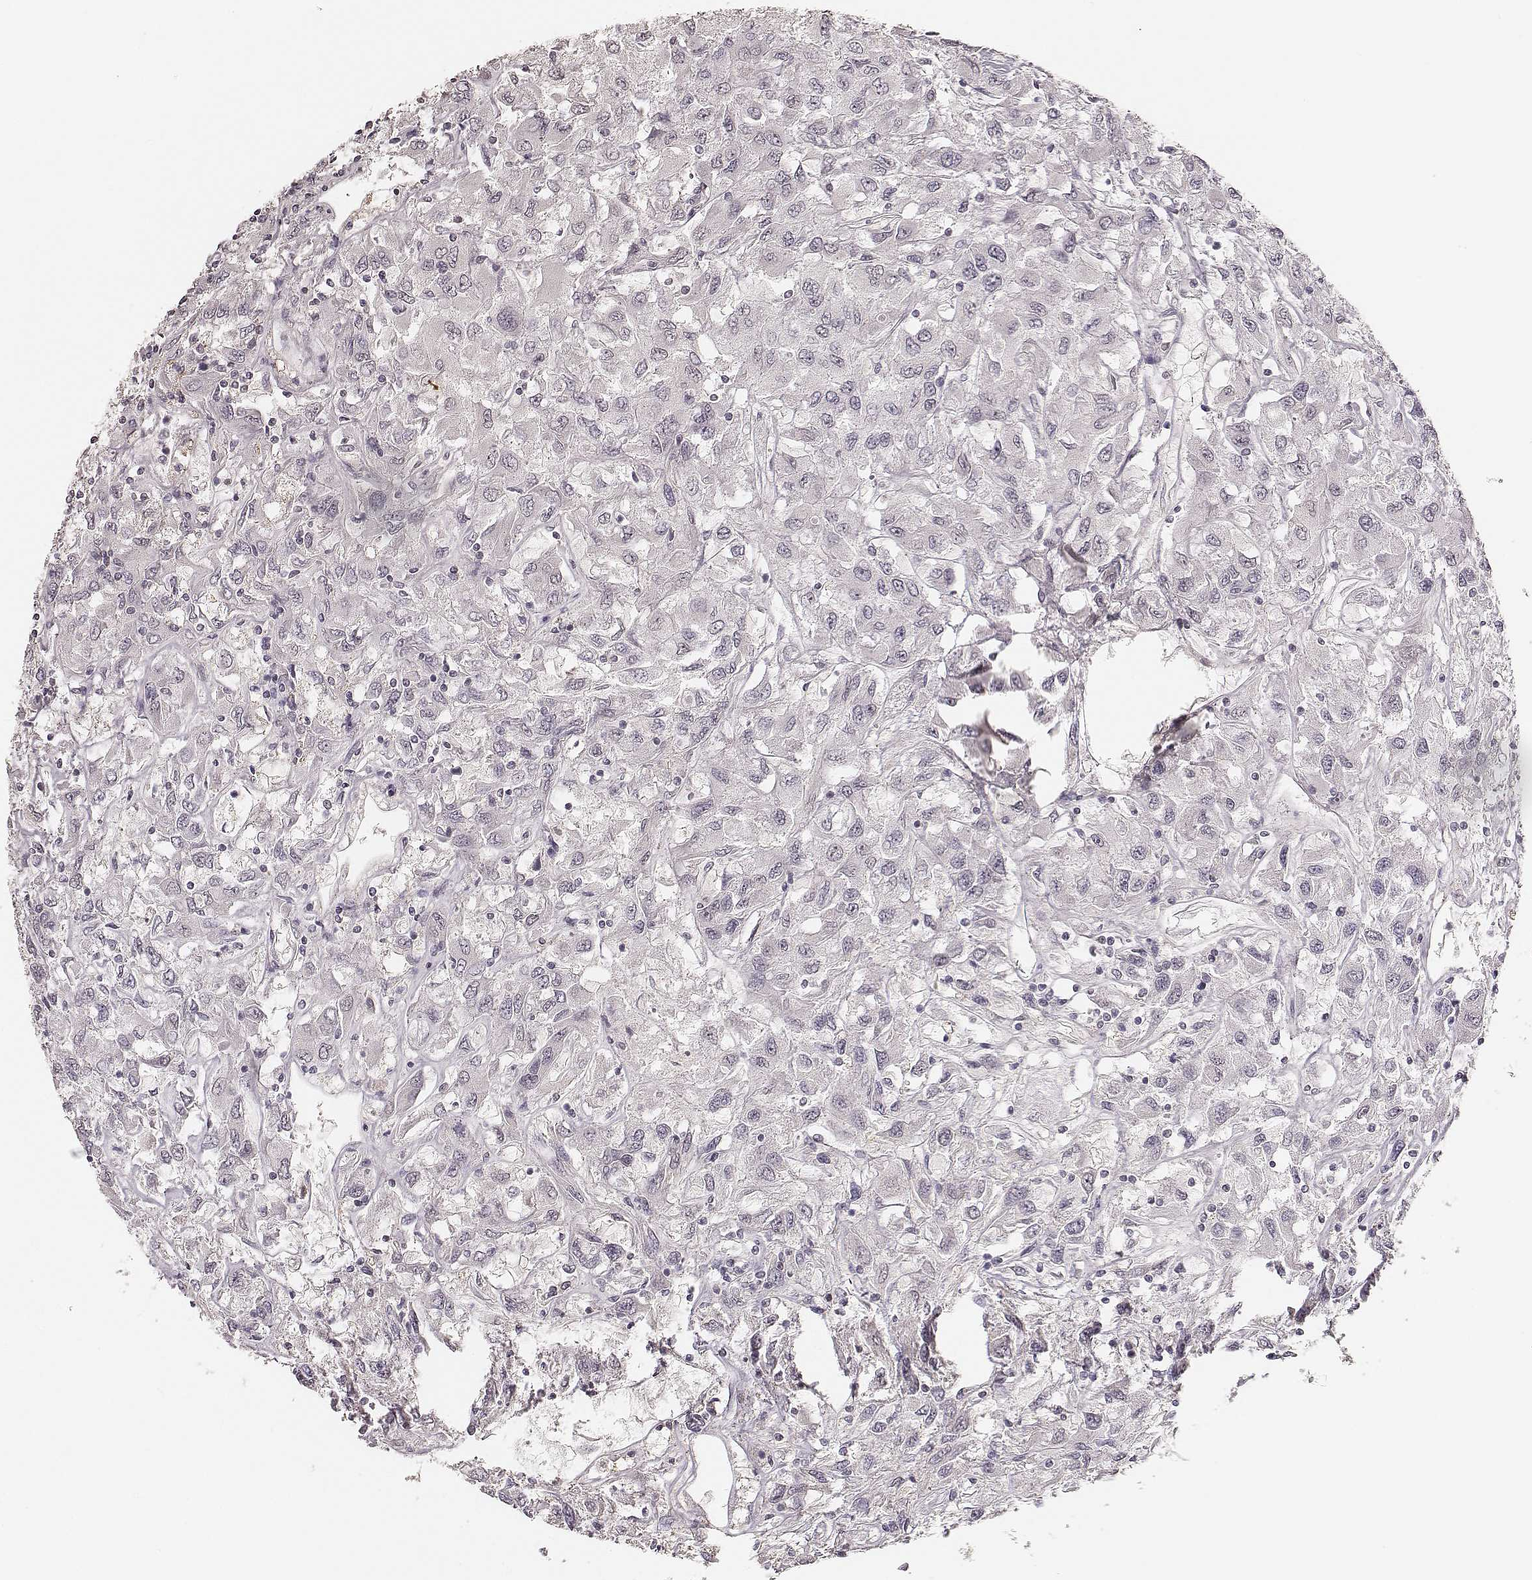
{"staining": {"intensity": "negative", "quantity": "none", "location": "none"}, "tissue": "renal cancer", "cell_type": "Tumor cells", "image_type": "cancer", "snomed": [{"axis": "morphology", "description": "Adenocarcinoma, NOS"}, {"axis": "topography", "description": "Kidney"}], "caption": "A high-resolution image shows immunohistochemistry (IHC) staining of renal cancer, which shows no significant staining in tumor cells.", "gene": "LY6K", "patient": {"sex": "female", "age": 76}}